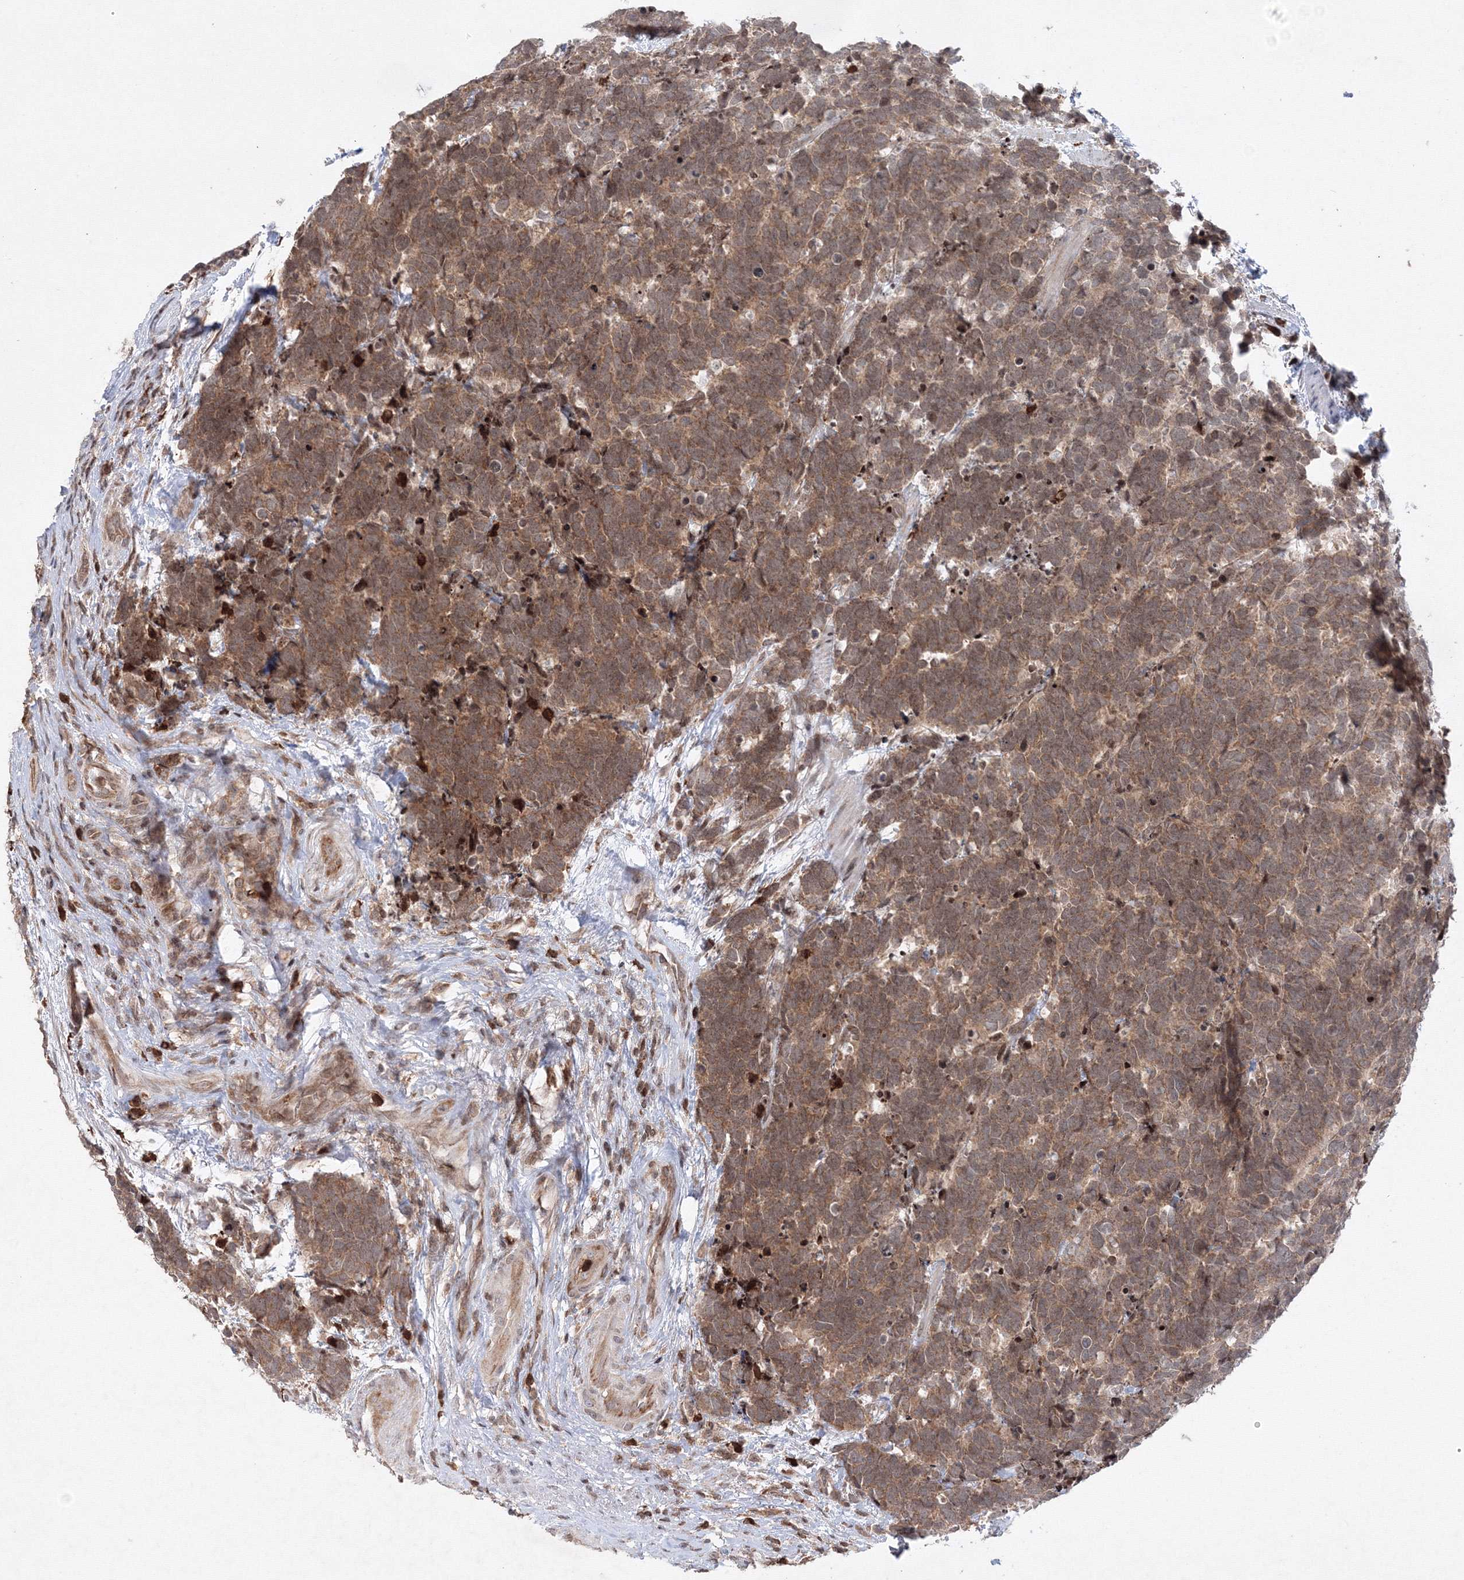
{"staining": {"intensity": "moderate", "quantity": ">75%", "location": "cytoplasmic/membranous"}, "tissue": "carcinoid", "cell_type": "Tumor cells", "image_type": "cancer", "snomed": [{"axis": "morphology", "description": "Carcinoma, NOS"}, {"axis": "morphology", "description": "Carcinoid, malignant, NOS"}, {"axis": "topography", "description": "Urinary bladder"}], "caption": "A histopathology image showing moderate cytoplasmic/membranous expression in about >75% of tumor cells in carcinoma, as visualized by brown immunohistochemical staining.", "gene": "MKRN2", "patient": {"sex": "male", "age": 57}}